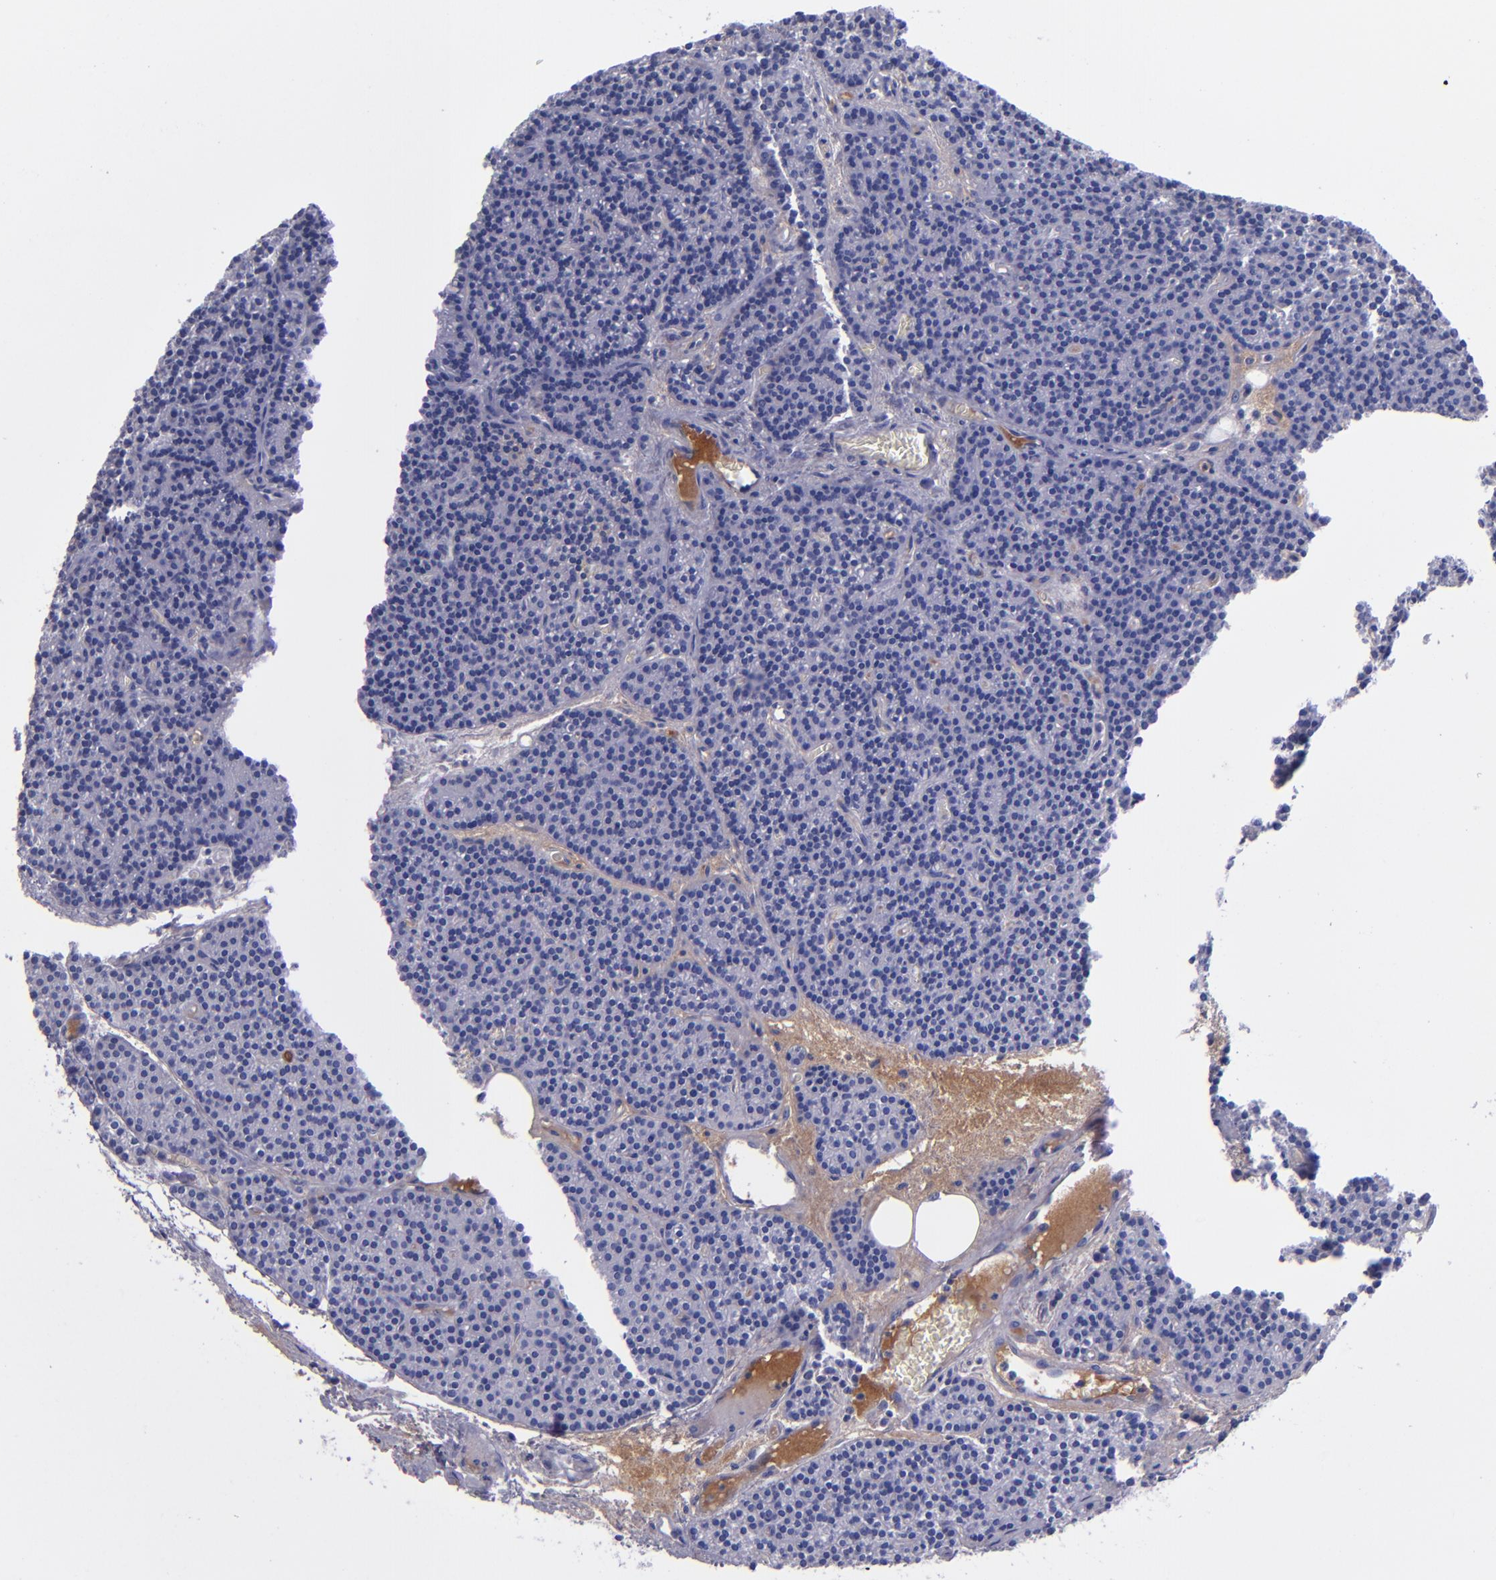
{"staining": {"intensity": "negative", "quantity": "none", "location": "none"}, "tissue": "parathyroid gland", "cell_type": "Glandular cells", "image_type": "normal", "snomed": [{"axis": "morphology", "description": "Normal tissue, NOS"}, {"axis": "topography", "description": "Parathyroid gland"}], "caption": "An immunohistochemistry (IHC) micrograph of unremarkable parathyroid gland is shown. There is no staining in glandular cells of parathyroid gland. (Brightfield microscopy of DAB immunohistochemistry at high magnification).", "gene": "CD37", "patient": {"sex": "male", "age": 57}}